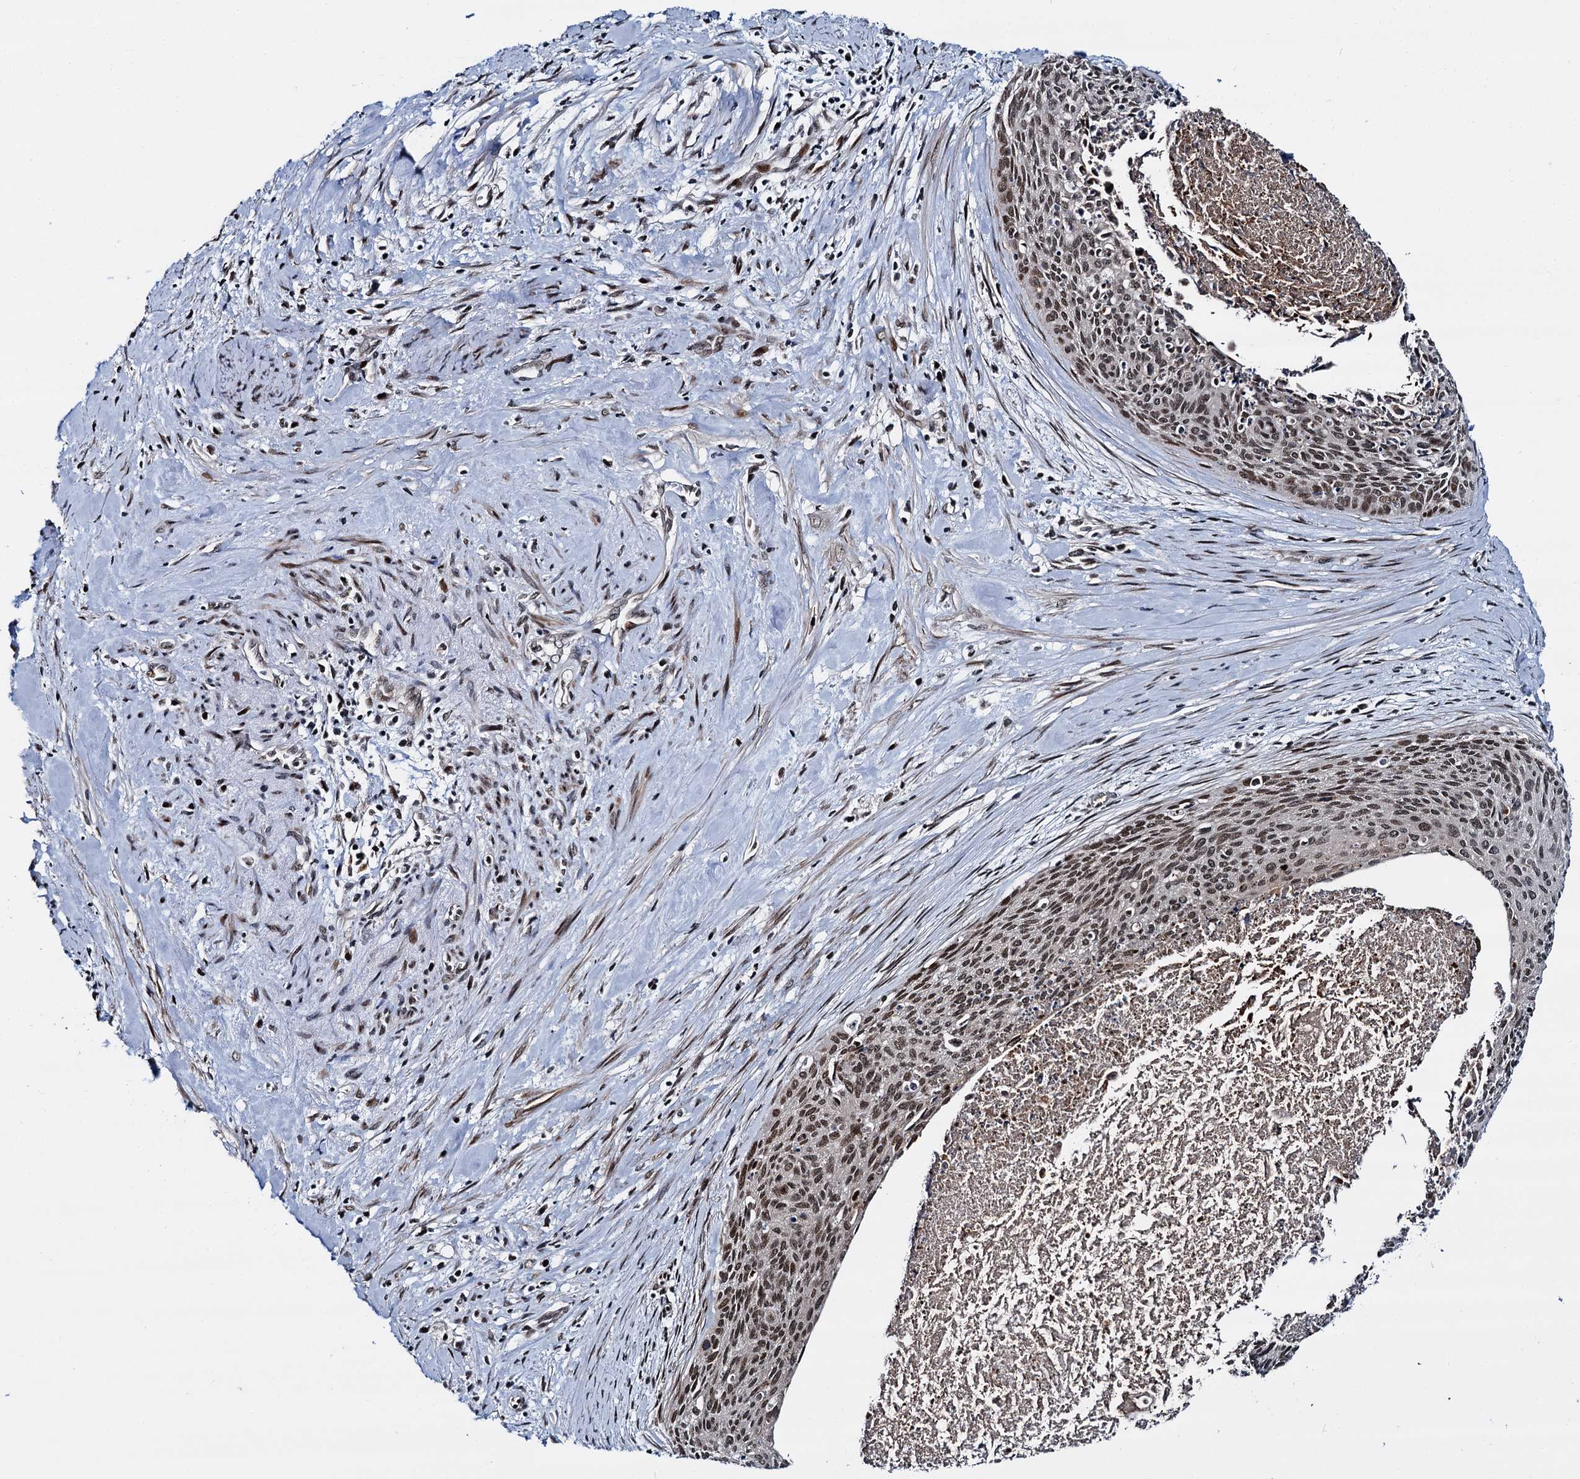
{"staining": {"intensity": "moderate", "quantity": ">75%", "location": "nuclear"}, "tissue": "cervical cancer", "cell_type": "Tumor cells", "image_type": "cancer", "snomed": [{"axis": "morphology", "description": "Squamous cell carcinoma, NOS"}, {"axis": "topography", "description": "Cervix"}], "caption": "Moderate nuclear protein positivity is identified in approximately >75% of tumor cells in cervical cancer. The staining was performed using DAB (3,3'-diaminobenzidine) to visualize the protein expression in brown, while the nuclei were stained in blue with hematoxylin (Magnification: 20x).", "gene": "RUFY2", "patient": {"sex": "female", "age": 55}}